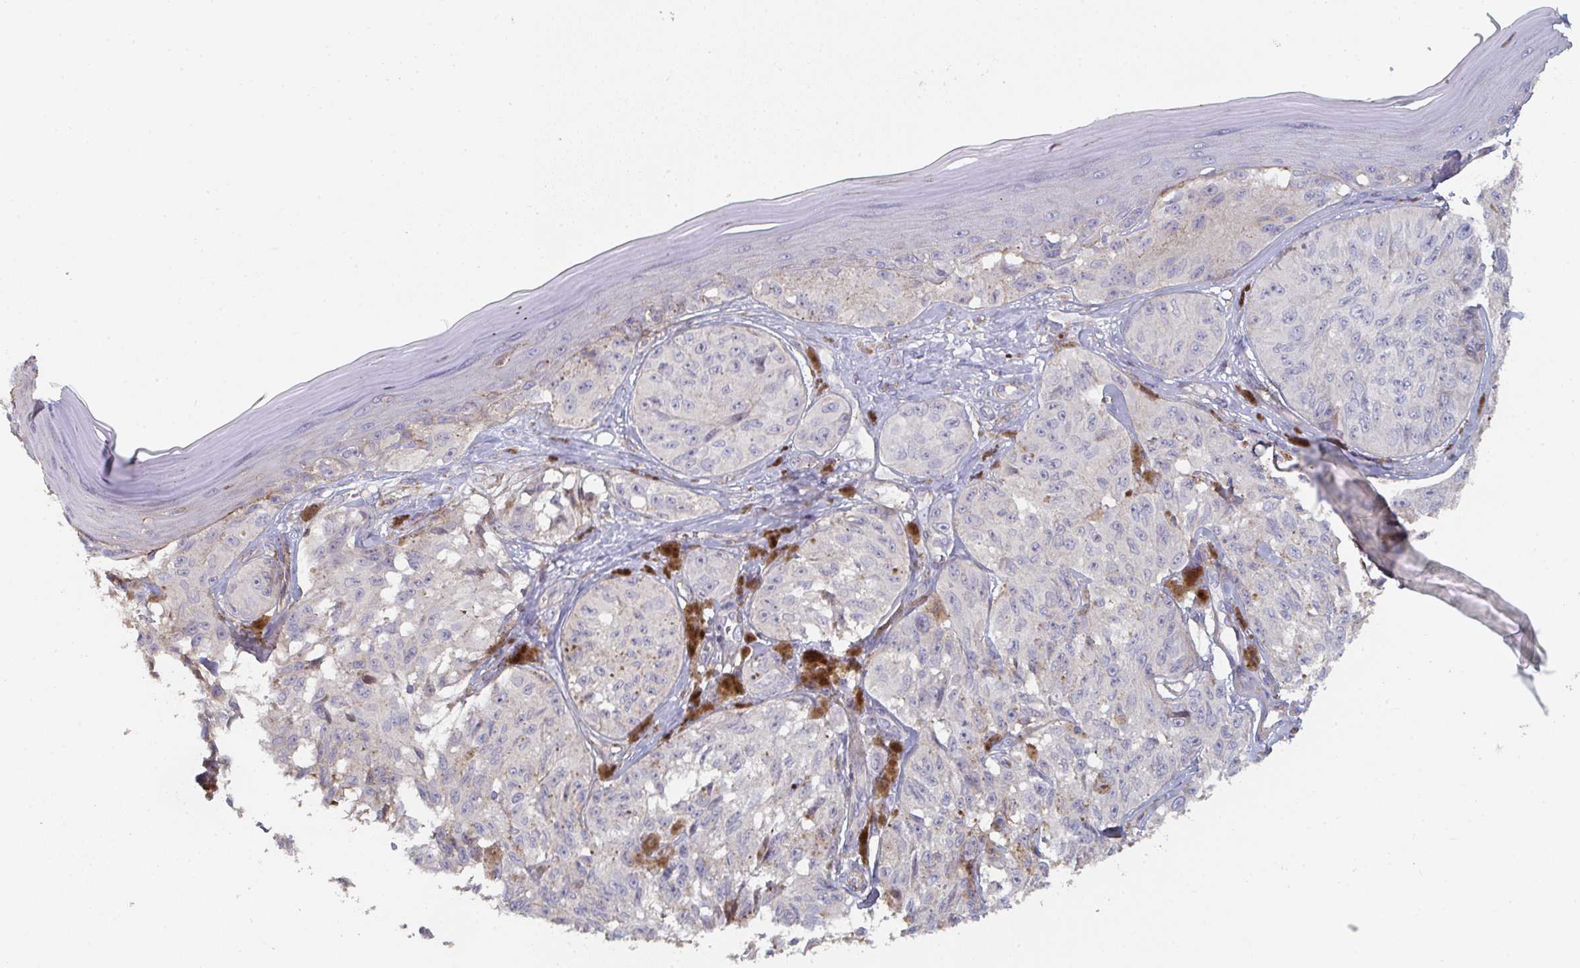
{"staining": {"intensity": "negative", "quantity": "none", "location": "none"}, "tissue": "melanoma", "cell_type": "Tumor cells", "image_type": "cancer", "snomed": [{"axis": "morphology", "description": "Malignant melanoma, NOS"}, {"axis": "topography", "description": "Skin"}], "caption": "Human melanoma stained for a protein using immunohistochemistry (IHC) demonstrates no staining in tumor cells.", "gene": "FZD2", "patient": {"sex": "male", "age": 68}}